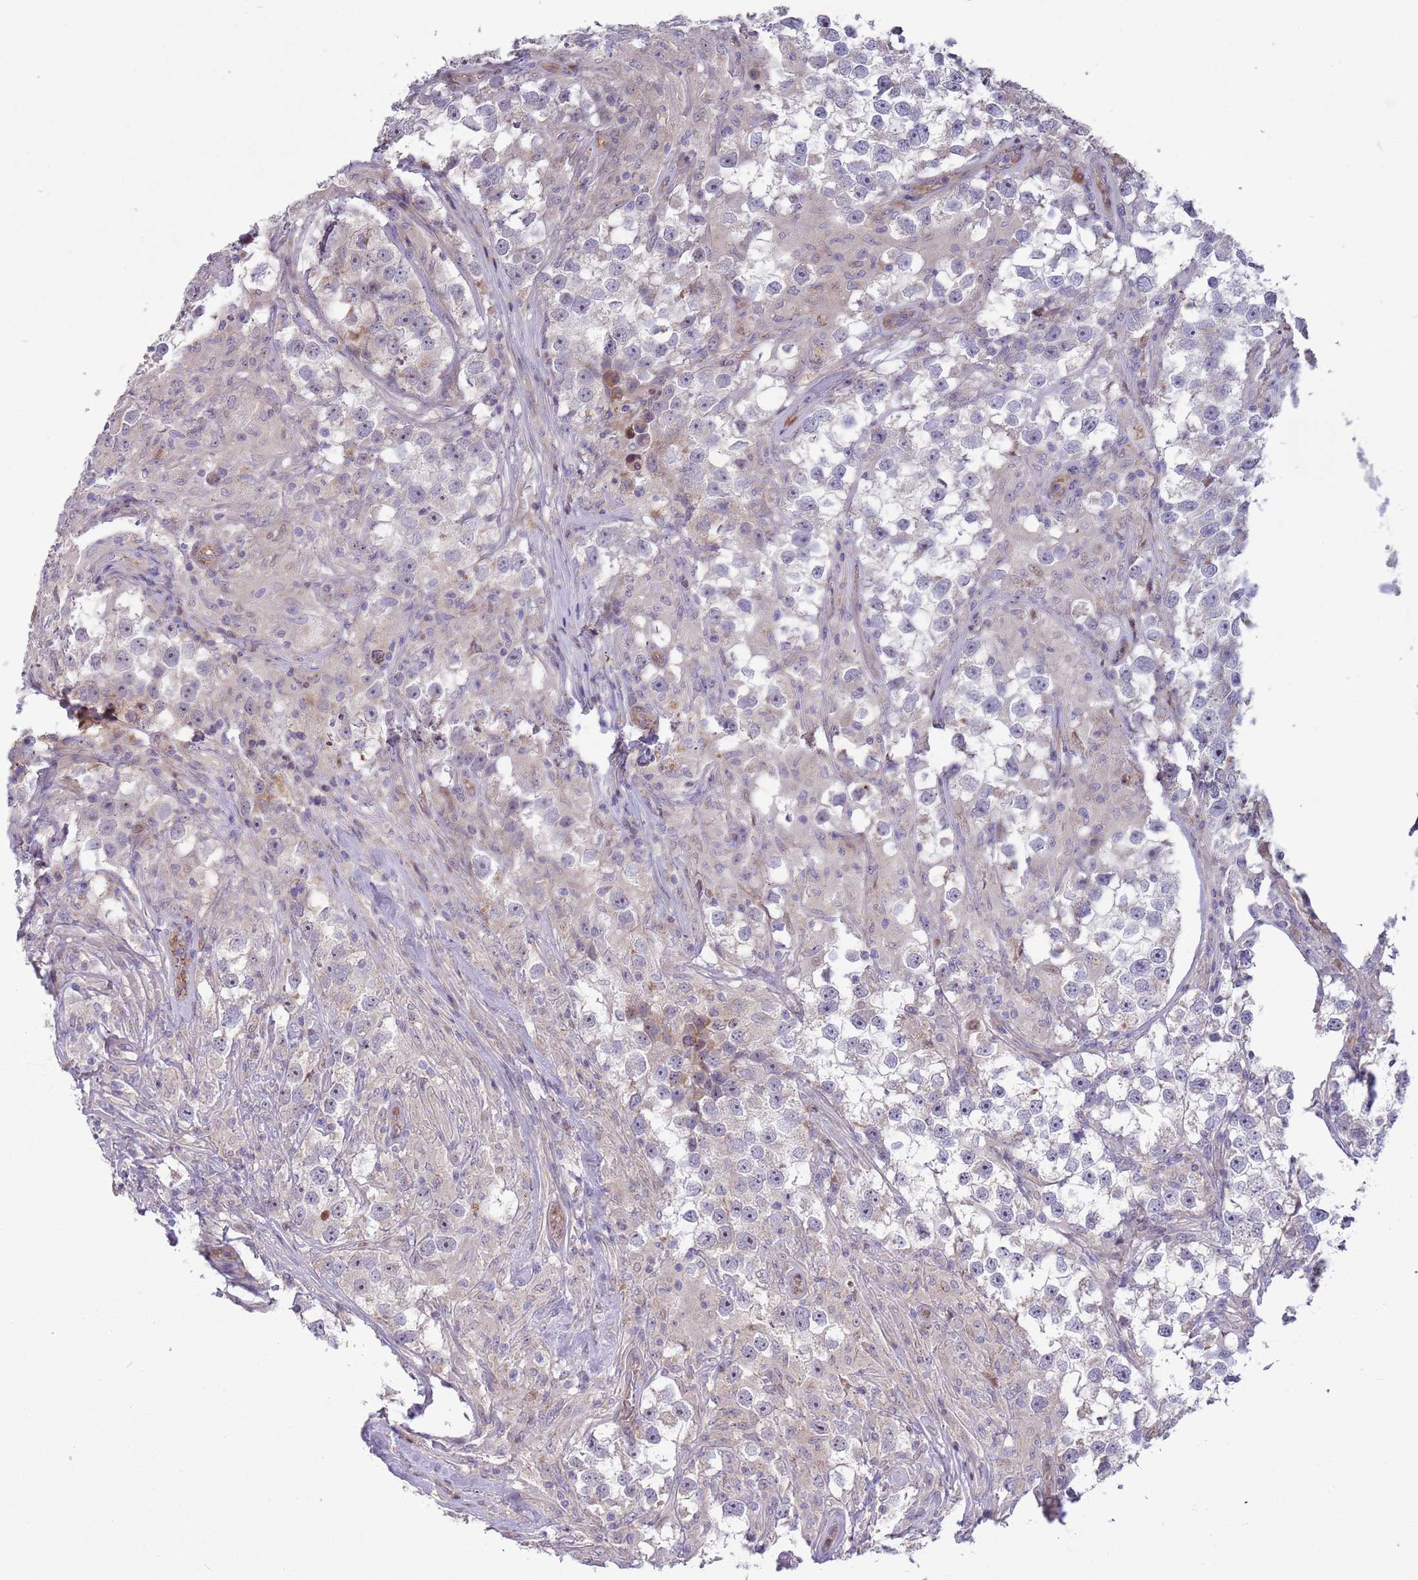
{"staining": {"intensity": "negative", "quantity": "none", "location": "none"}, "tissue": "testis cancer", "cell_type": "Tumor cells", "image_type": "cancer", "snomed": [{"axis": "morphology", "description": "Seminoma, NOS"}, {"axis": "topography", "description": "Testis"}], "caption": "IHC image of seminoma (testis) stained for a protein (brown), which reveals no positivity in tumor cells.", "gene": "ITGB6", "patient": {"sex": "male", "age": 46}}